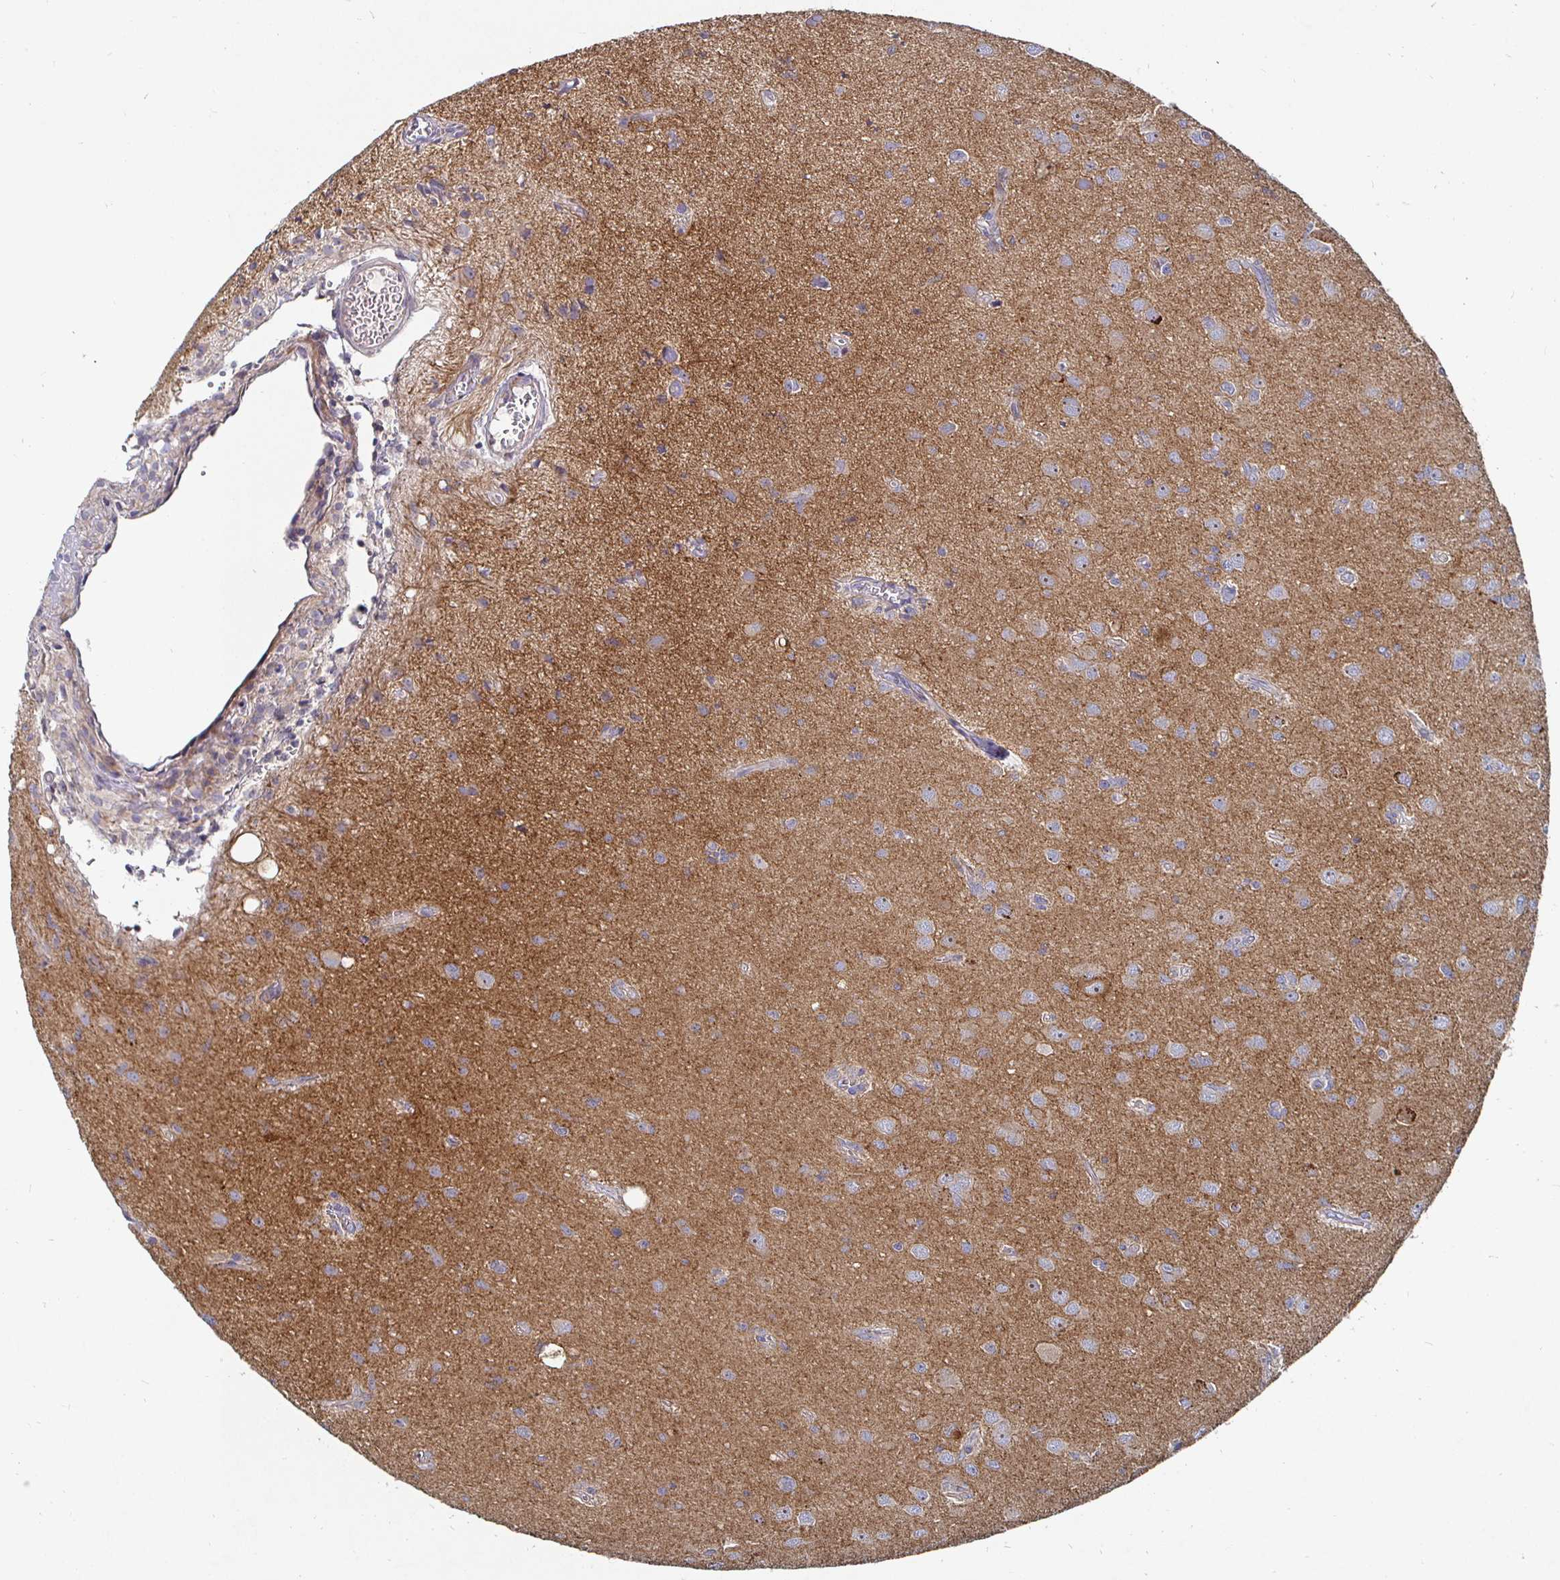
{"staining": {"intensity": "negative", "quantity": "none", "location": "none"}, "tissue": "glioma", "cell_type": "Tumor cells", "image_type": "cancer", "snomed": [{"axis": "morphology", "description": "Glioma, malignant, High grade"}, {"axis": "topography", "description": "Brain"}], "caption": "DAB (3,3'-diaminobenzidine) immunohistochemical staining of malignant high-grade glioma demonstrates no significant expression in tumor cells.", "gene": "NRSN1", "patient": {"sex": "male", "age": 67}}